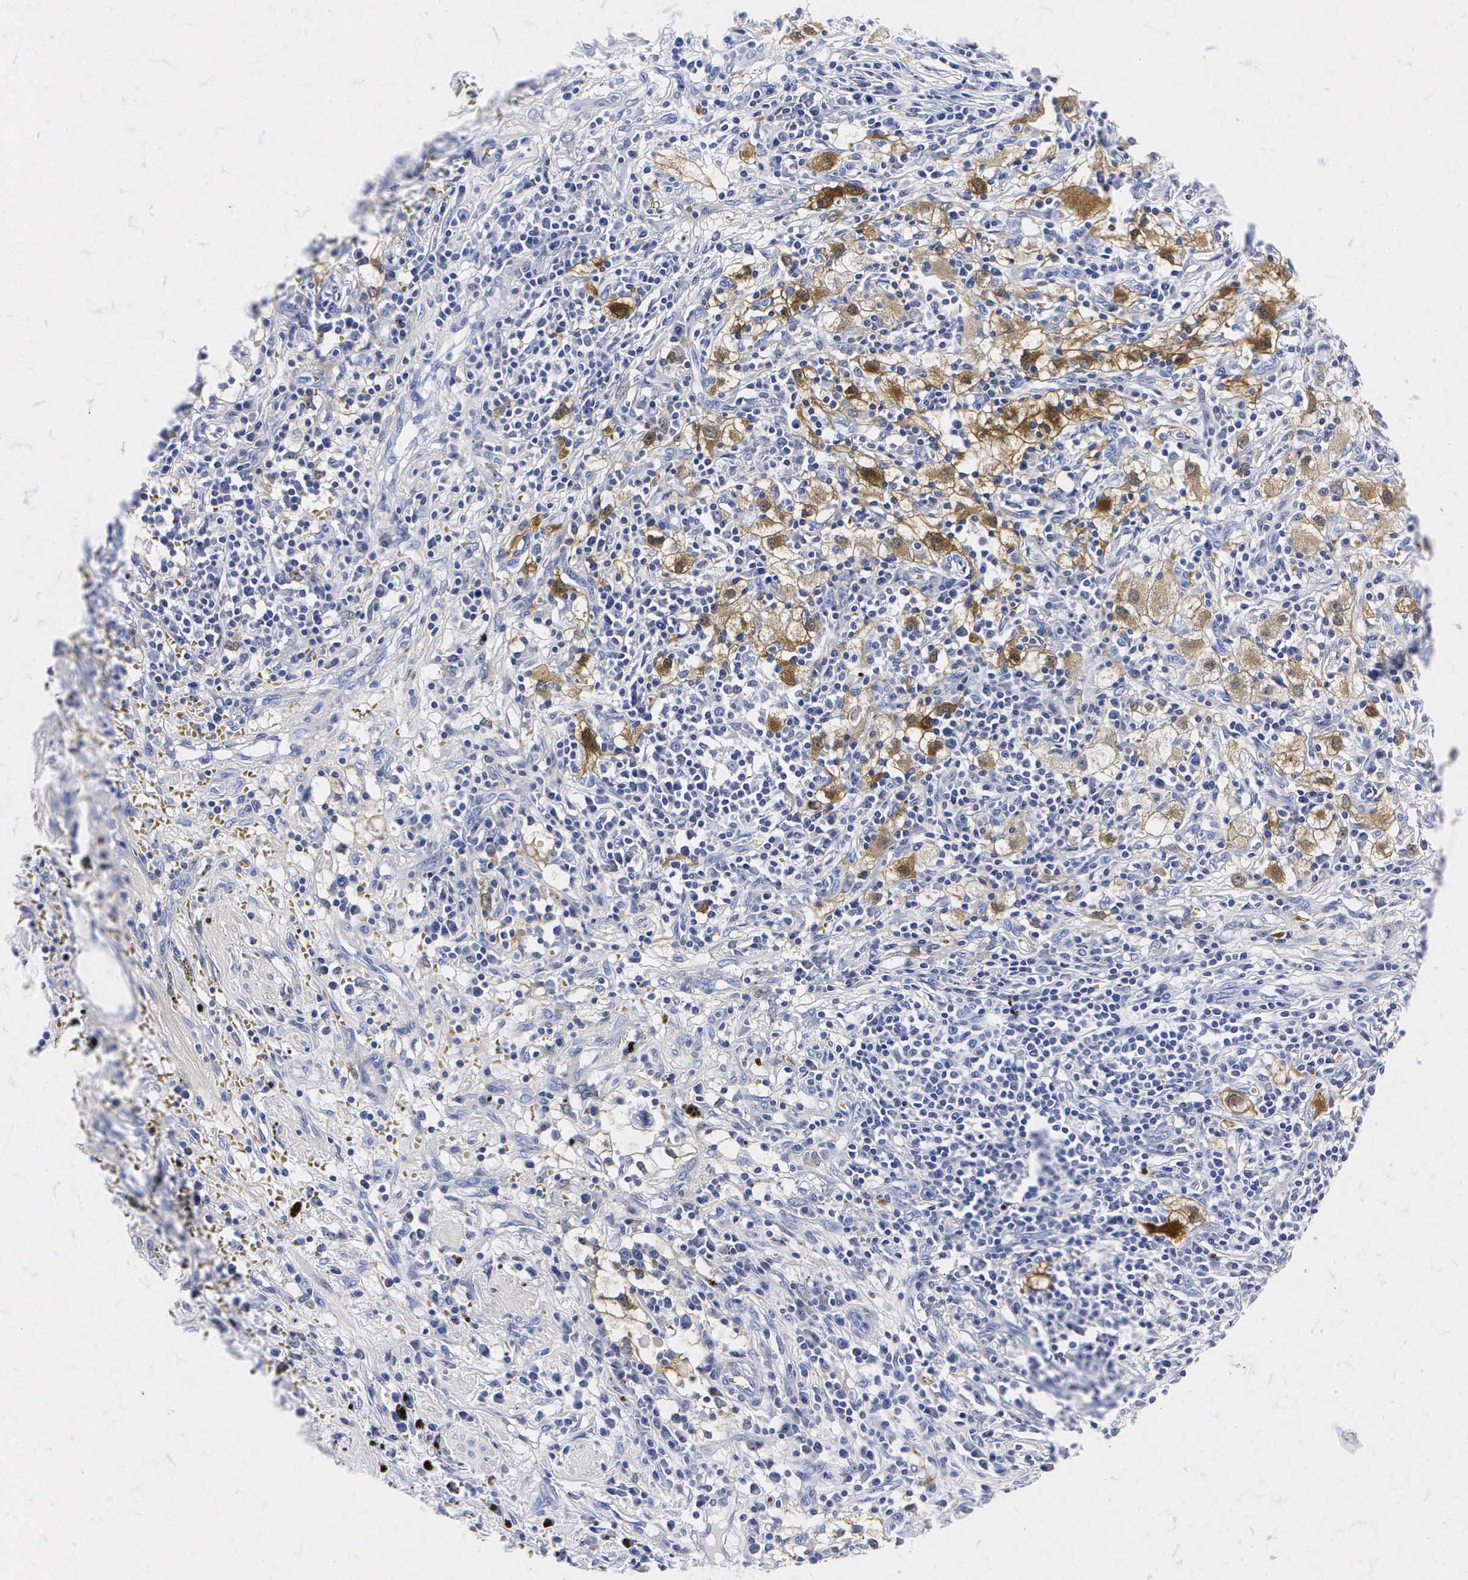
{"staining": {"intensity": "moderate", "quantity": ">75%", "location": "cytoplasmic/membranous"}, "tissue": "renal cancer", "cell_type": "Tumor cells", "image_type": "cancer", "snomed": [{"axis": "morphology", "description": "Adenocarcinoma, NOS"}, {"axis": "topography", "description": "Kidney"}], "caption": "Adenocarcinoma (renal) stained with immunohistochemistry (IHC) displays moderate cytoplasmic/membranous expression in about >75% of tumor cells.", "gene": "ENO2", "patient": {"sex": "male", "age": 82}}